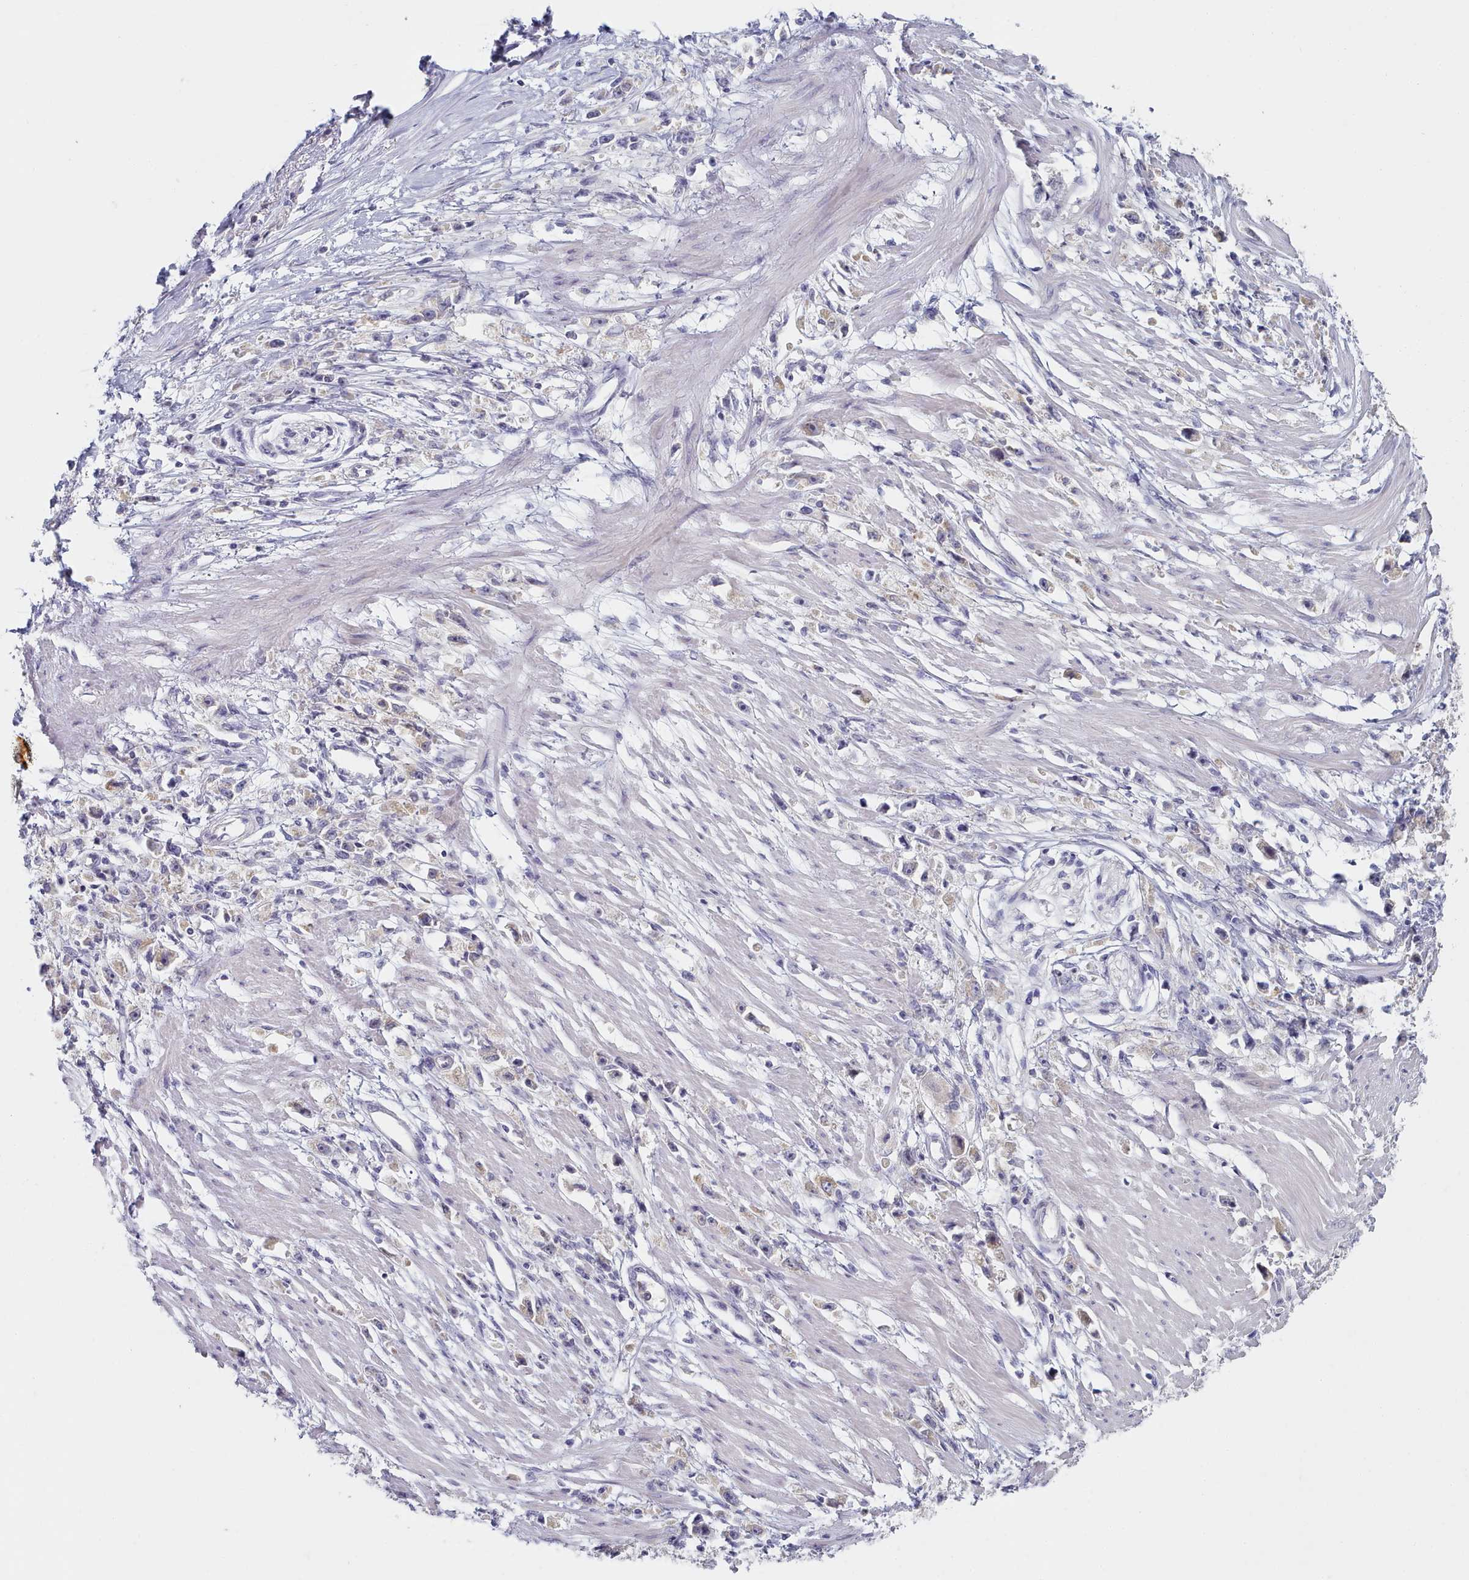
{"staining": {"intensity": "negative", "quantity": "none", "location": "none"}, "tissue": "stomach cancer", "cell_type": "Tumor cells", "image_type": "cancer", "snomed": [{"axis": "morphology", "description": "Adenocarcinoma, NOS"}, {"axis": "topography", "description": "Stomach"}], "caption": "Human stomach cancer (adenocarcinoma) stained for a protein using IHC displays no positivity in tumor cells.", "gene": "TYW1B", "patient": {"sex": "female", "age": 59}}